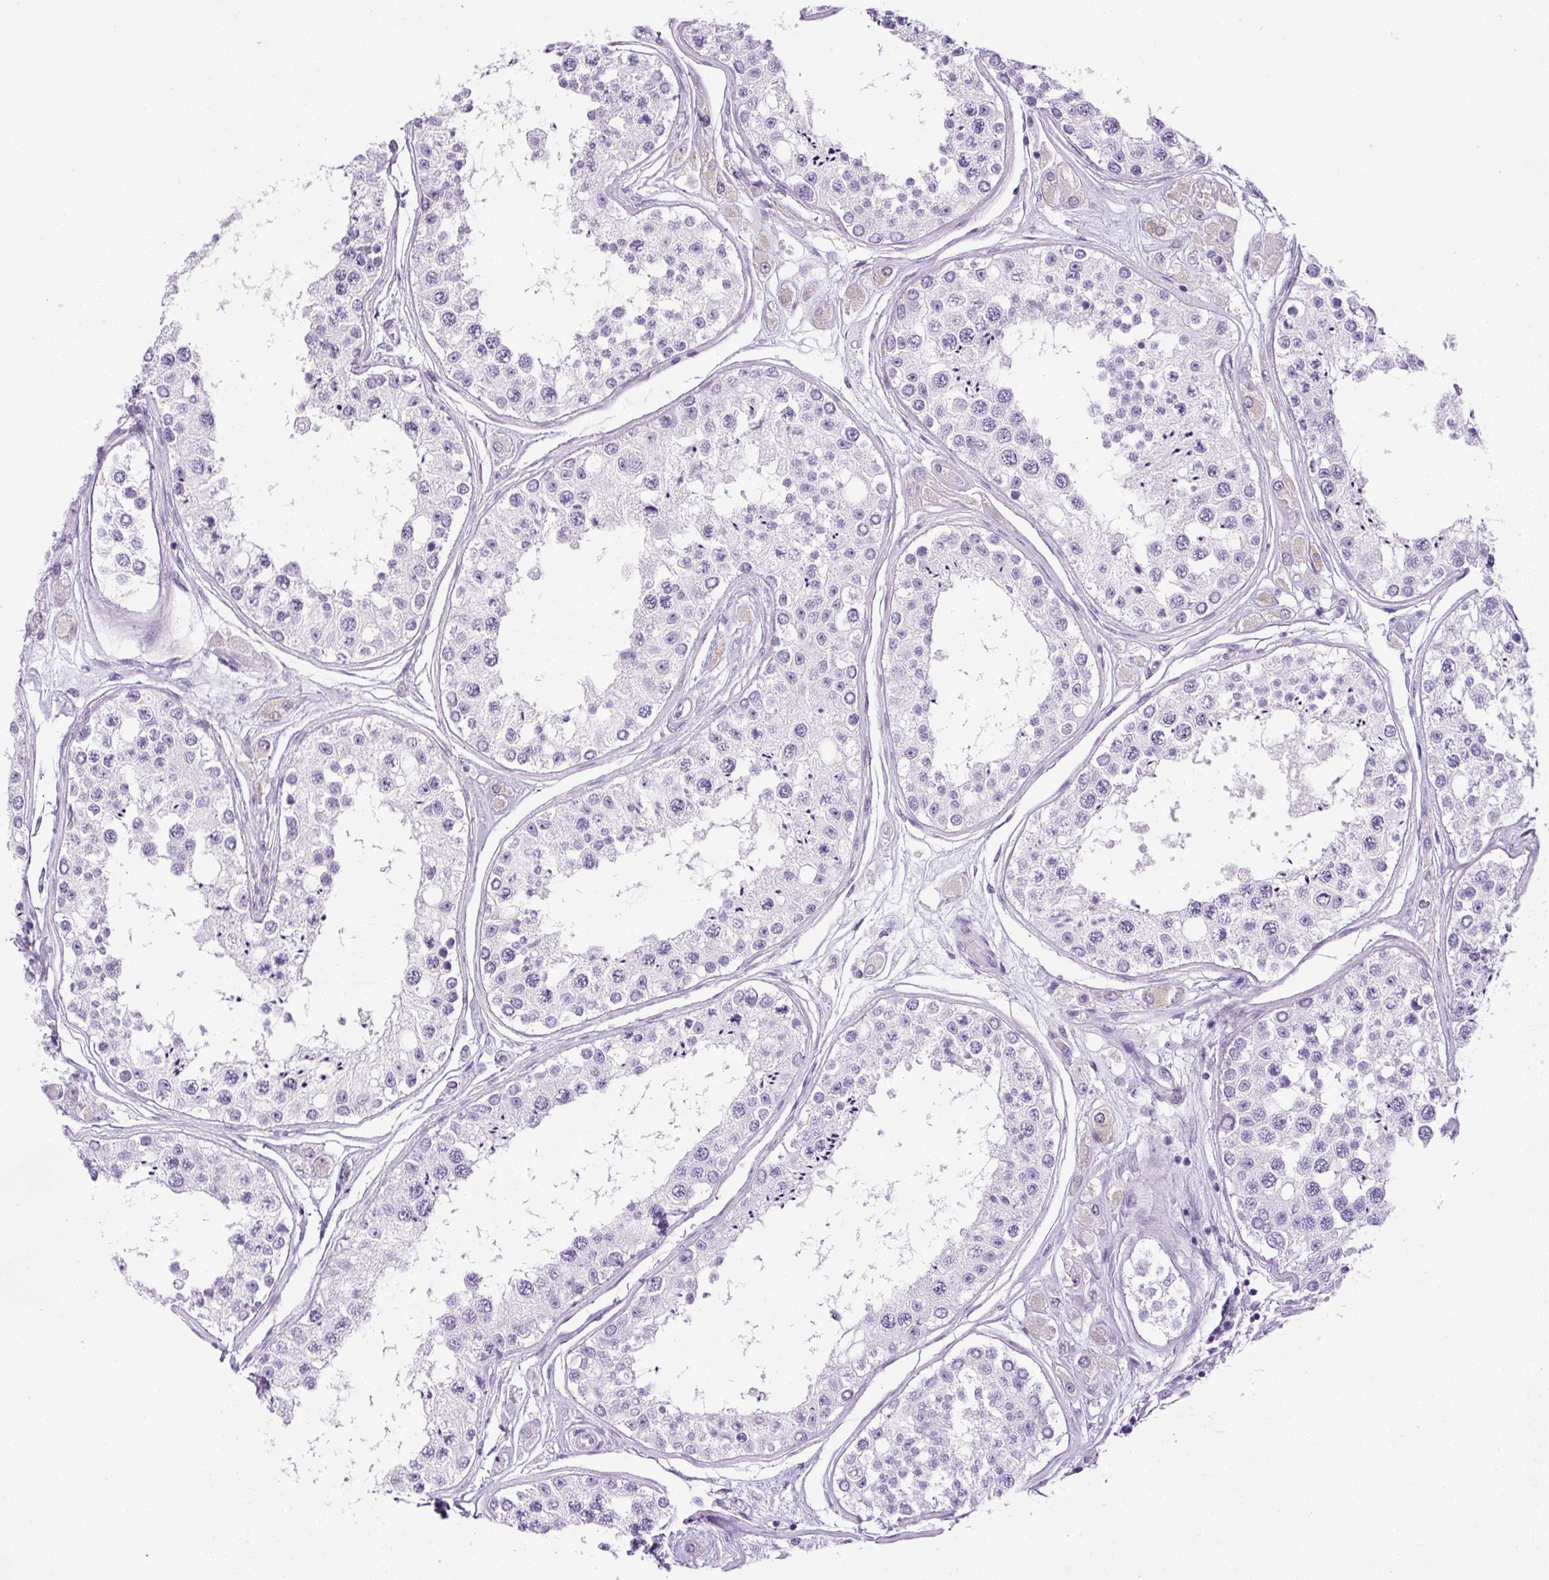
{"staining": {"intensity": "negative", "quantity": "none", "location": "none"}, "tissue": "testis", "cell_type": "Cells in seminiferous ducts", "image_type": "normal", "snomed": [{"axis": "morphology", "description": "Normal tissue, NOS"}, {"axis": "topography", "description": "Testis"}], "caption": "High magnification brightfield microscopy of unremarkable testis stained with DAB (brown) and counterstained with hematoxylin (blue): cells in seminiferous ducts show no significant positivity.", "gene": "RHBDD2", "patient": {"sex": "male", "age": 25}}